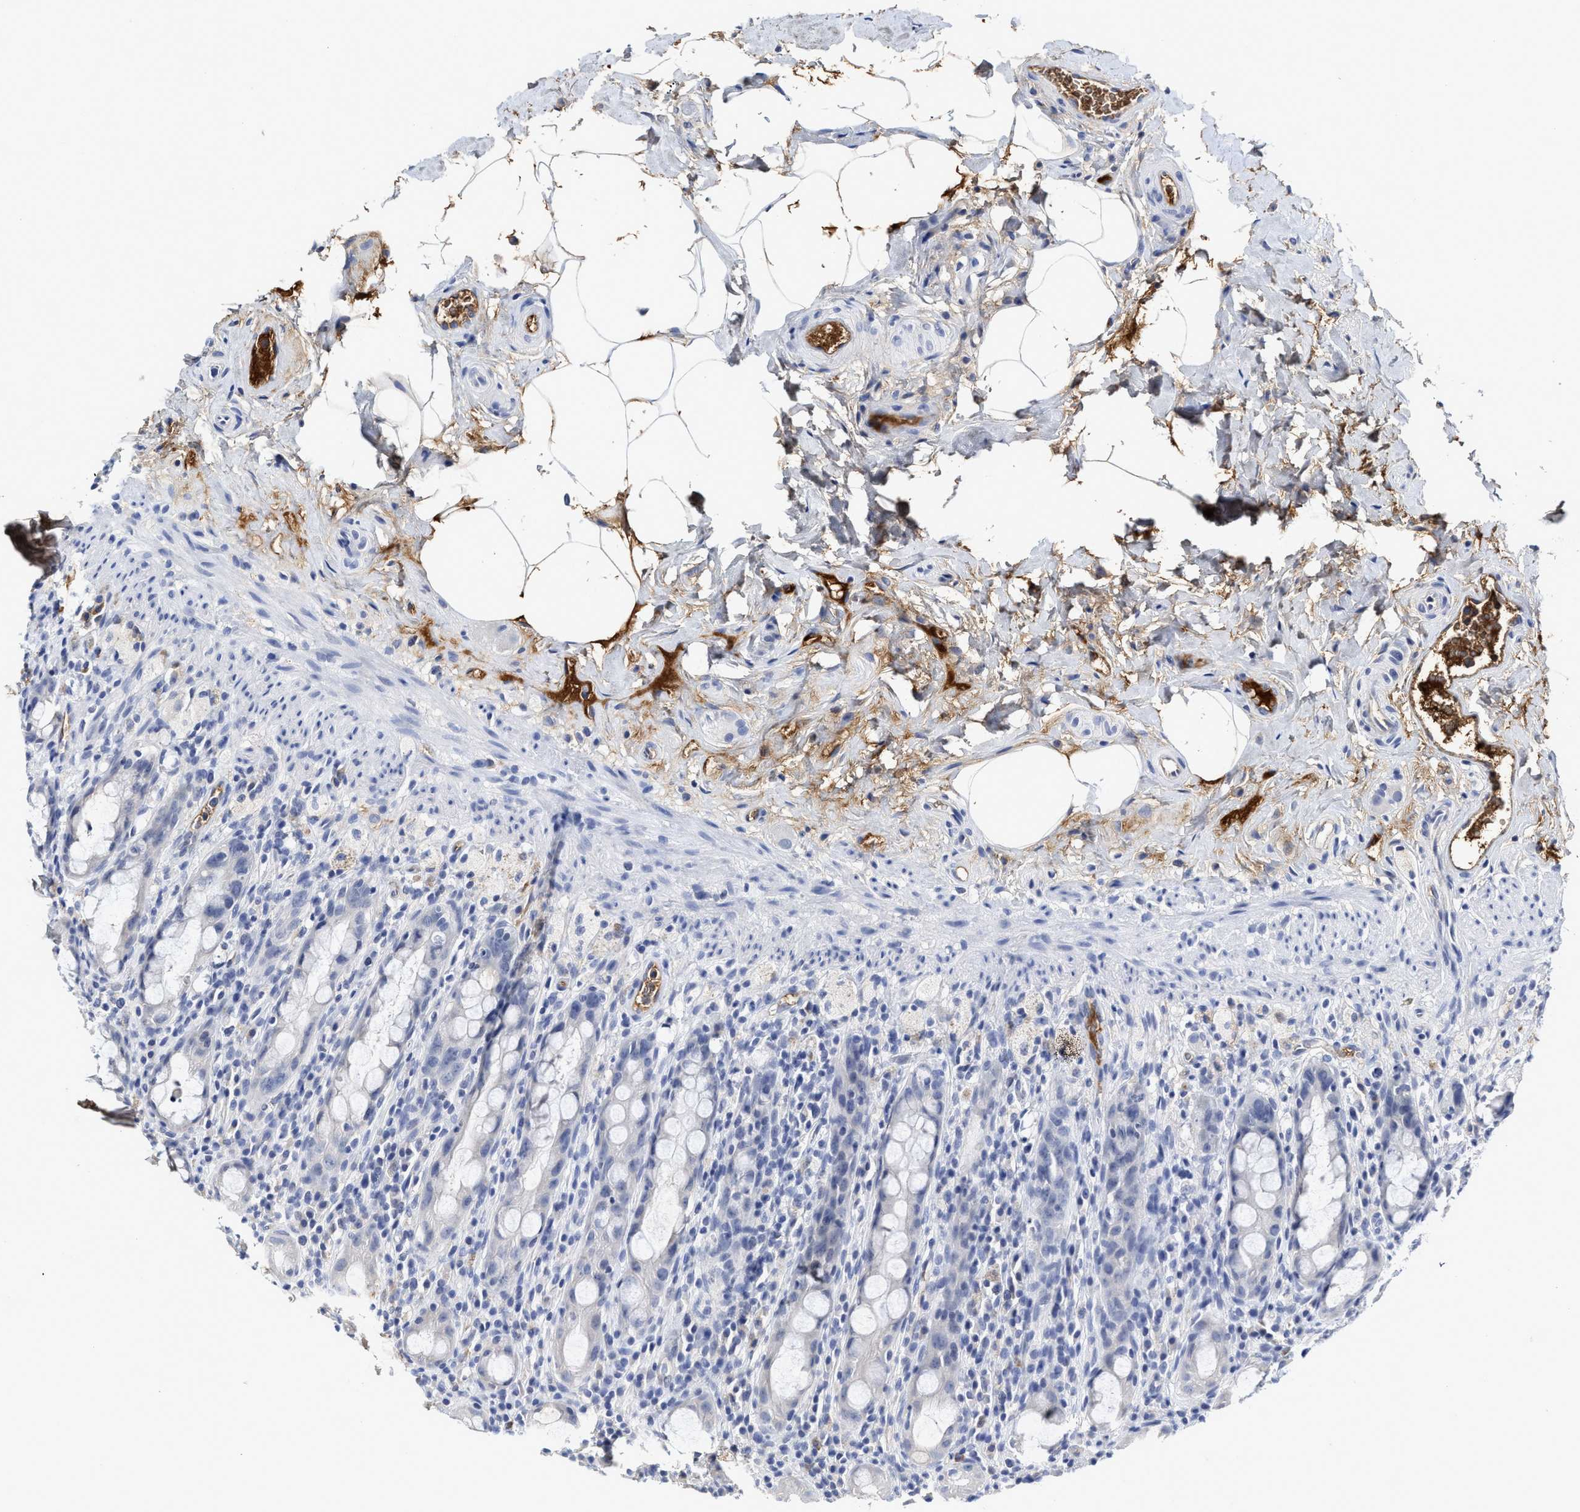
{"staining": {"intensity": "negative", "quantity": "none", "location": "none"}, "tissue": "rectum", "cell_type": "Glandular cells", "image_type": "normal", "snomed": [{"axis": "morphology", "description": "Normal tissue, NOS"}, {"axis": "topography", "description": "Rectum"}], "caption": "This is an immunohistochemistry photomicrograph of unremarkable human rectum. There is no staining in glandular cells.", "gene": "C2", "patient": {"sex": "male", "age": 44}}